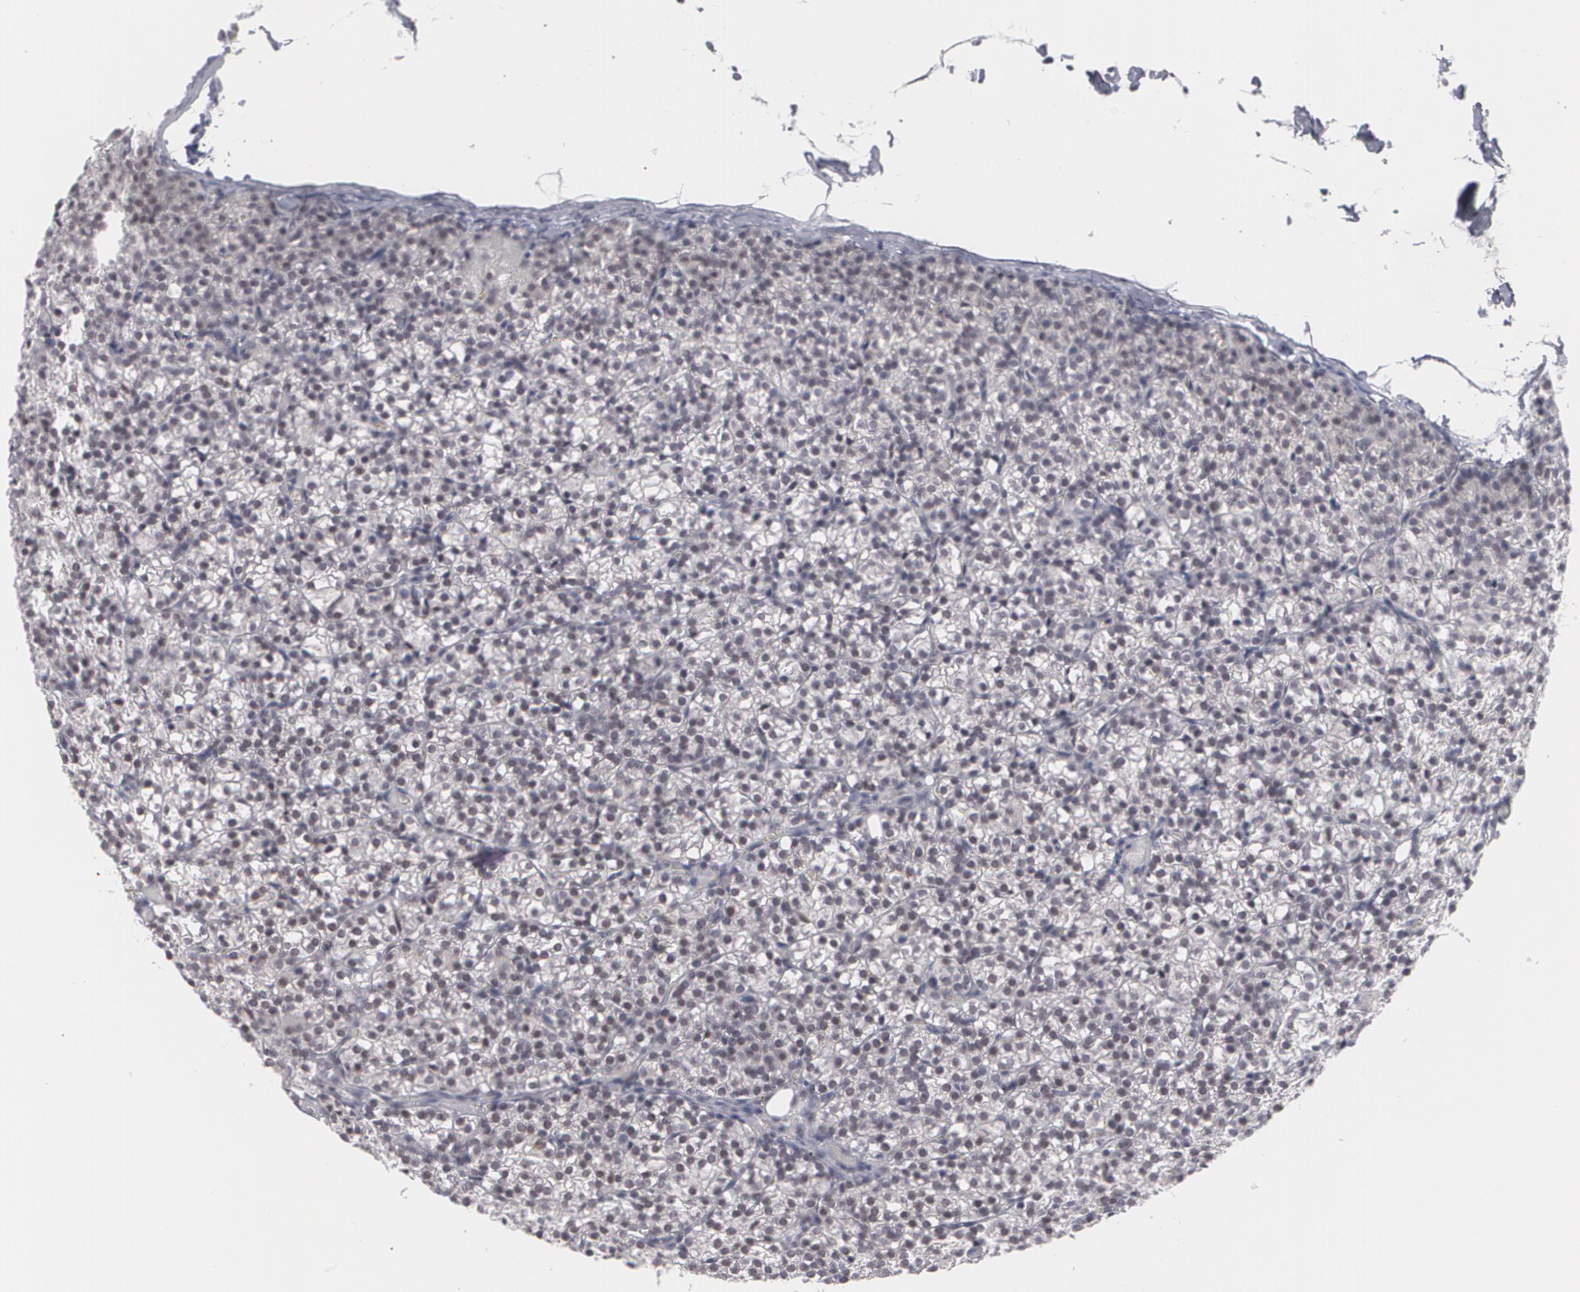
{"staining": {"intensity": "negative", "quantity": "none", "location": "none"}, "tissue": "parathyroid gland", "cell_type": "Glandular cells", "image_type": "normal", "snomed": [{"axis": "morphology", "description": "Normal tissue, NOS"}, {"axis": "topography", "description": "Parathyroid gland"}], "caption": "Micrograph shows no significant protein positivity in glandular cells of unremarkable parathyroid gland.", "gene": "MCL1", "patient": {"sex": "female", "age": 17}}